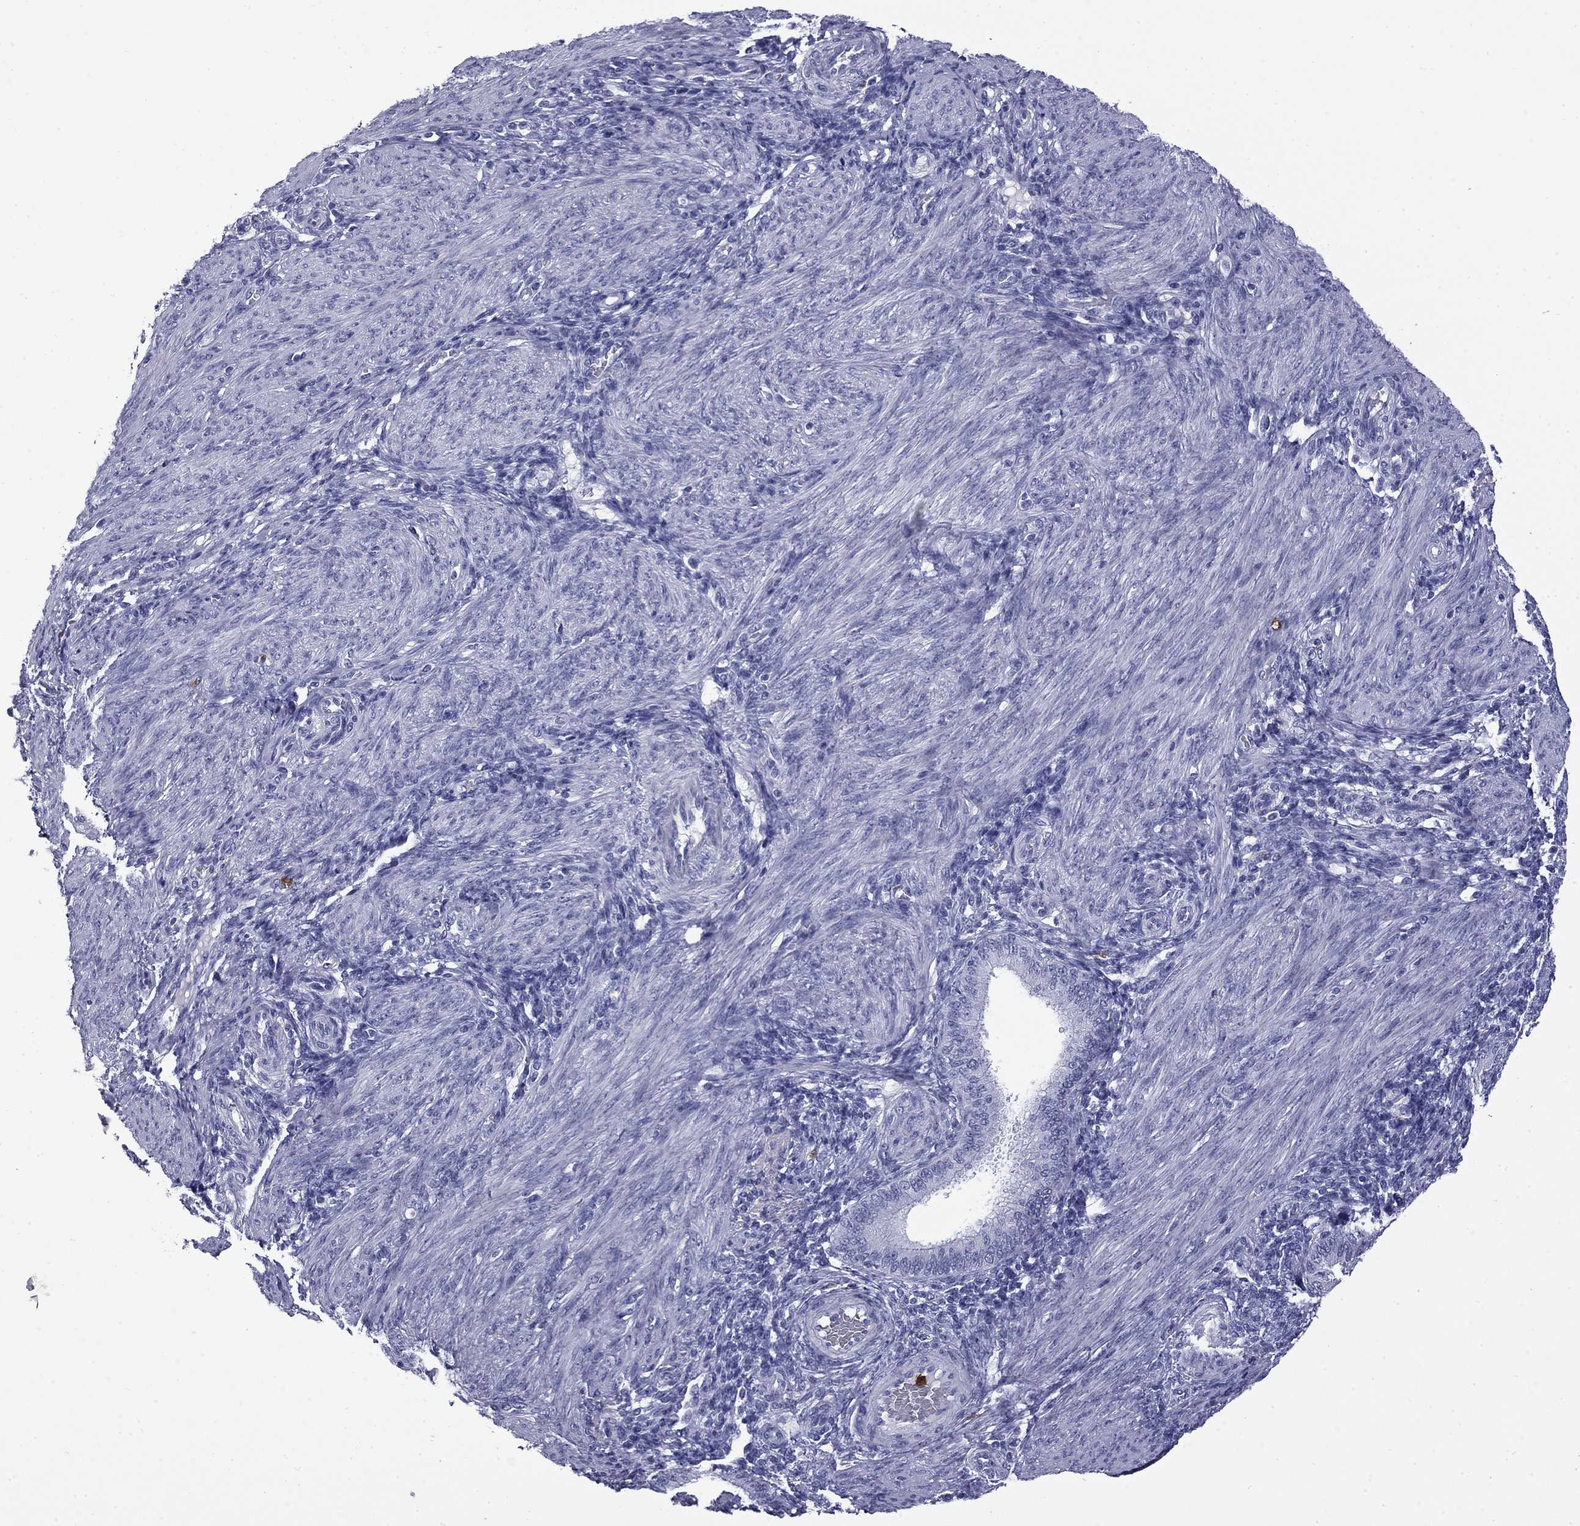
{"staining": {"intensity": "negative", "quantity": "none", "location": "none"}, "tissue": "endometrium", "cell_type": "Cells in endometrial stroma", "image_type": "normal", "snomed": [{"axis": "morphology", "description": "Normal tissue, NOS"}, {"axis": "topography", "description": "Endometrium"}], "caption": "Immunohistochemistry (IHC) histopathology image of benign human endometrium stained for a protein (brown), which displays no staining in cells in endometrial stroma. (DAB (3,3'-diaminobenzidine) immunohistochemistry with hematoxylin counter stain).", "gene": "TRIM29", "patient": {"sex": "female", "age": 39}}